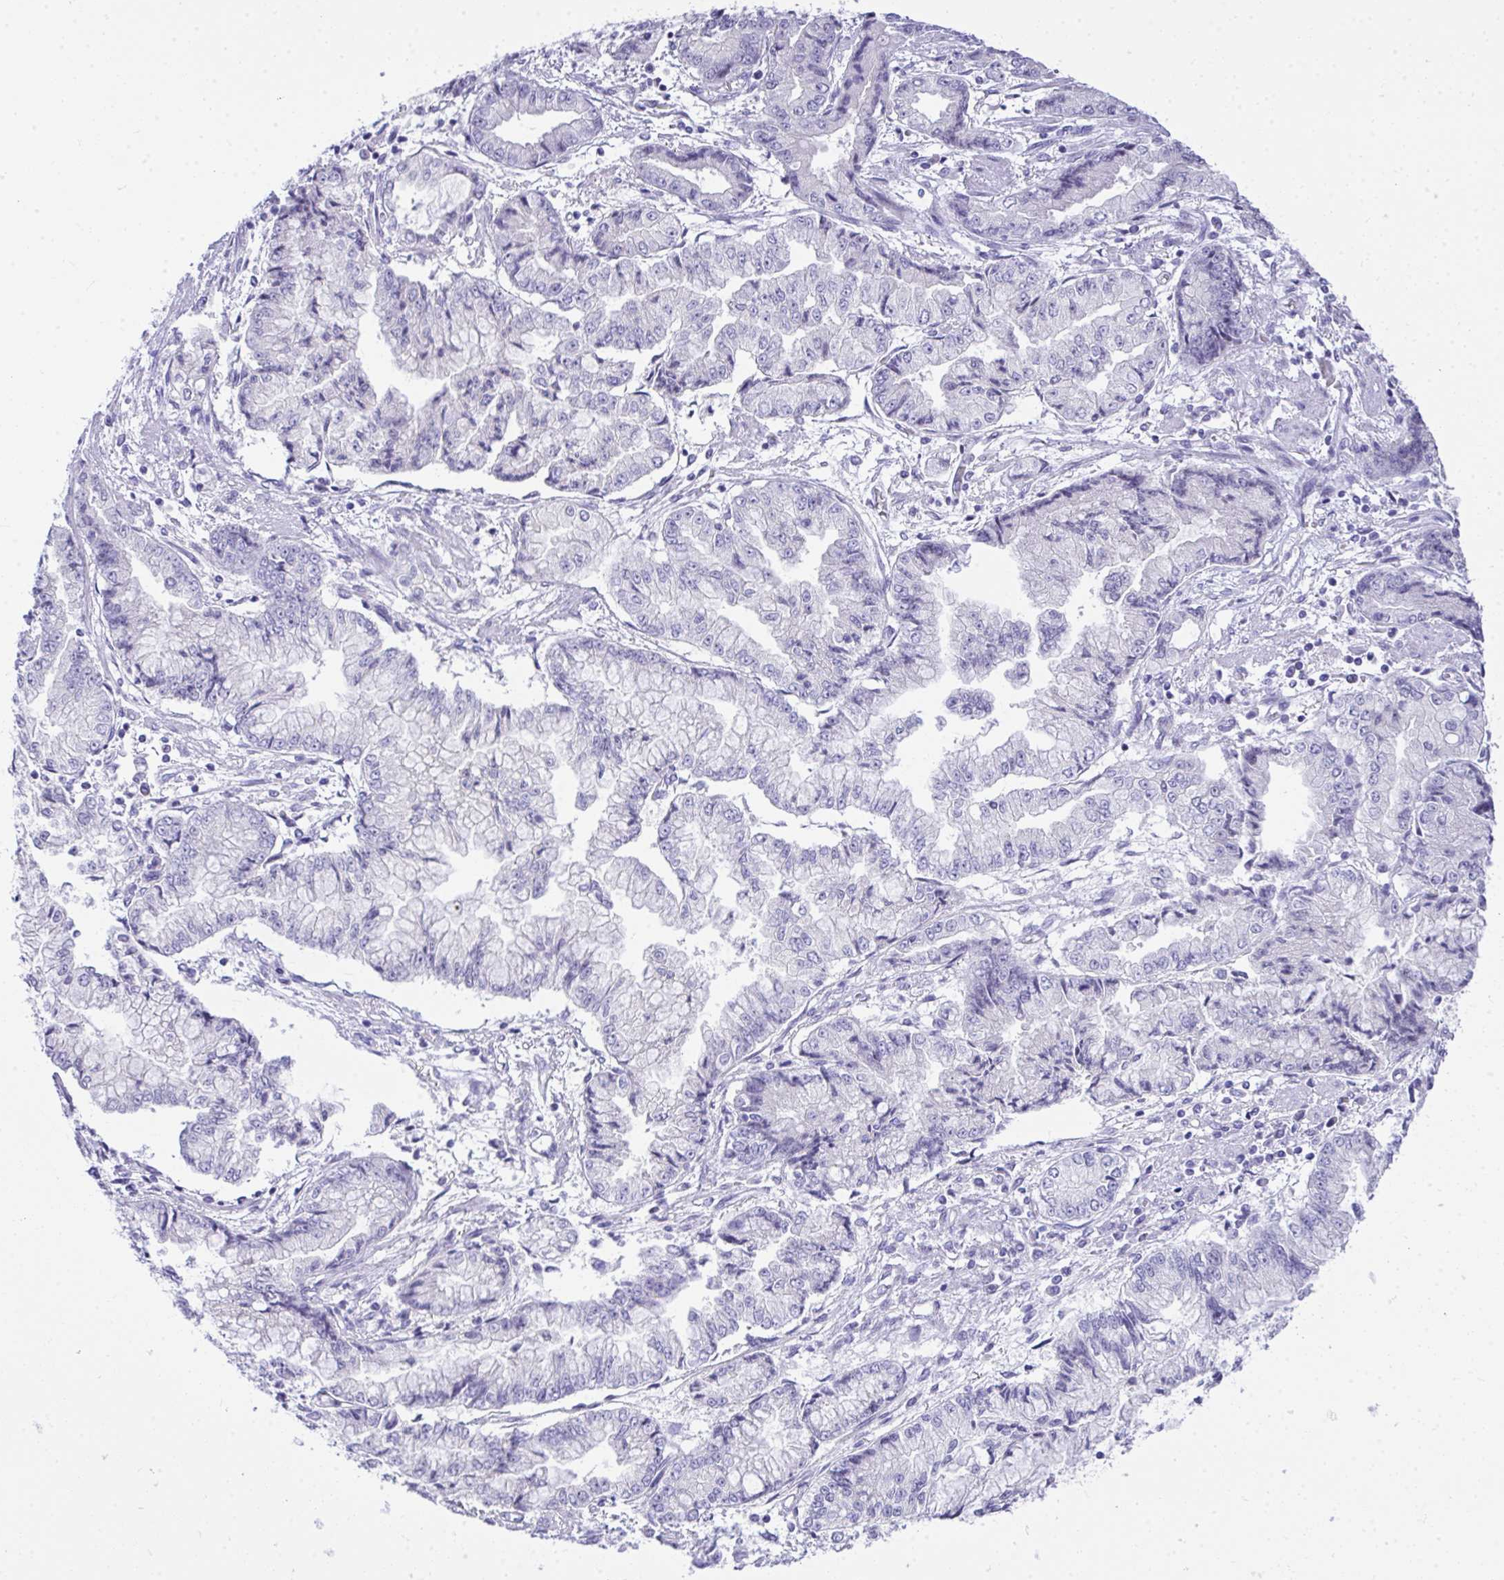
{"staining": {"intensity": "negative", "quantity": "none", "location": "none"}, "tissue": "stomach cancer", "cell_type": "Tumor cells", "image_type": "cancer", "snomed": [{"axis": "morphology", "description": "Adenocarcinoma, NOS"}, {"axis": "topography", "description": "Stomach, upper"}], "caption": "Immunohistochemistry (IHC) image of neoplastic tissue: human stomach adenocarcinoma stained with DAB (3,3'-diaminobenzidine) exhibits no significant protein expression in tumor cells. (Immunohistochemistry, brightfield microscopy, high magnification).", "gene": "EID3", "patient": {"sex": "female", "age": 74}}